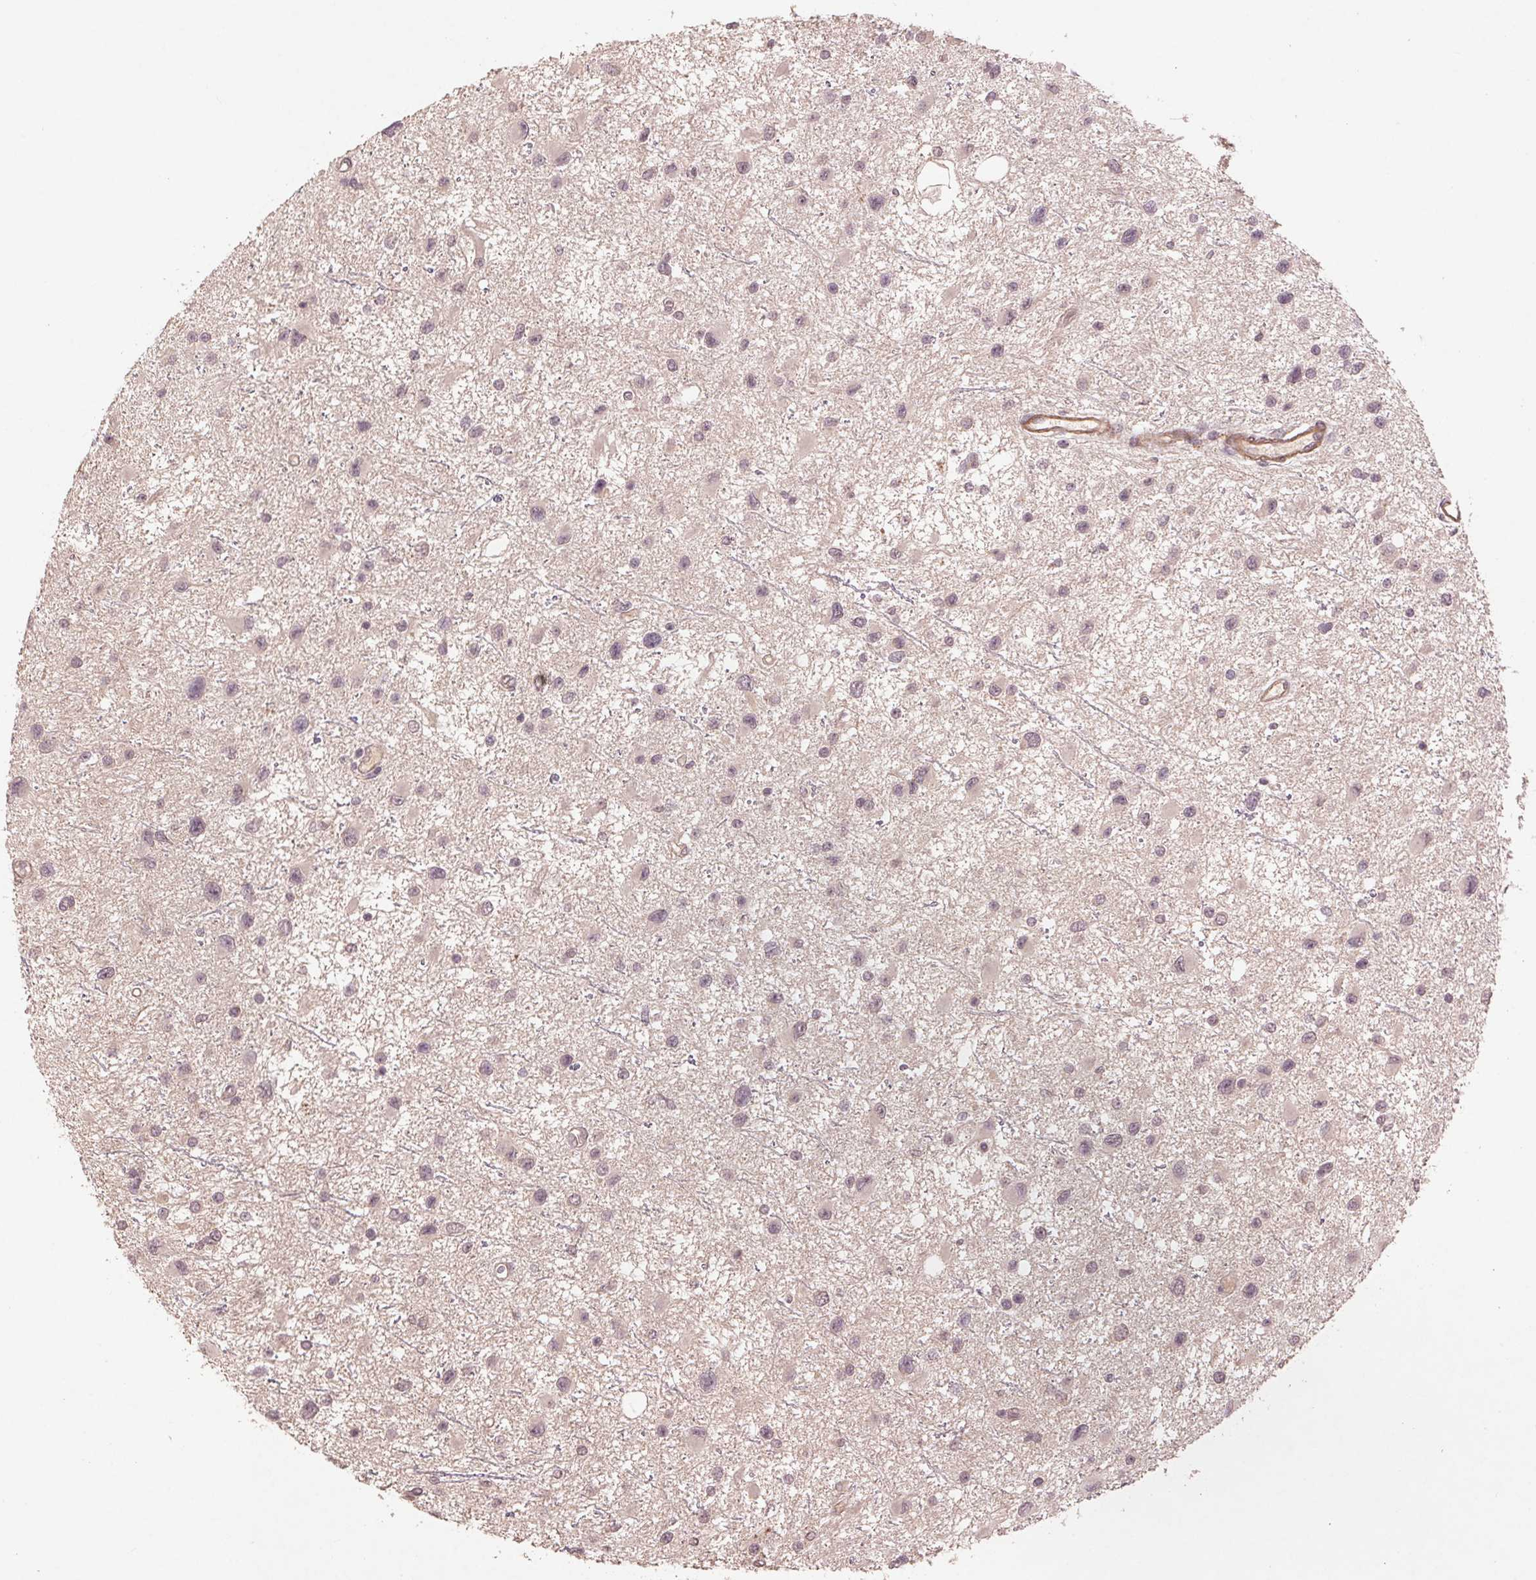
{"staining": {"intensity": "negative", "quantity": "none", "location": "none"}, "tissue": "glioma", "cell_type": "Tumor cells", "image_type": "cancer", "snomed": [{"axis": "morphology", "description": "Glioma, malignant, Low grade"}, {"axis": "topography", "description": "Brain"}], "caption": "An image of human glioma is negative for staining in tumor cells.", "gene": "SMLR1", "patient": {"sex": "female", "age": 32}}